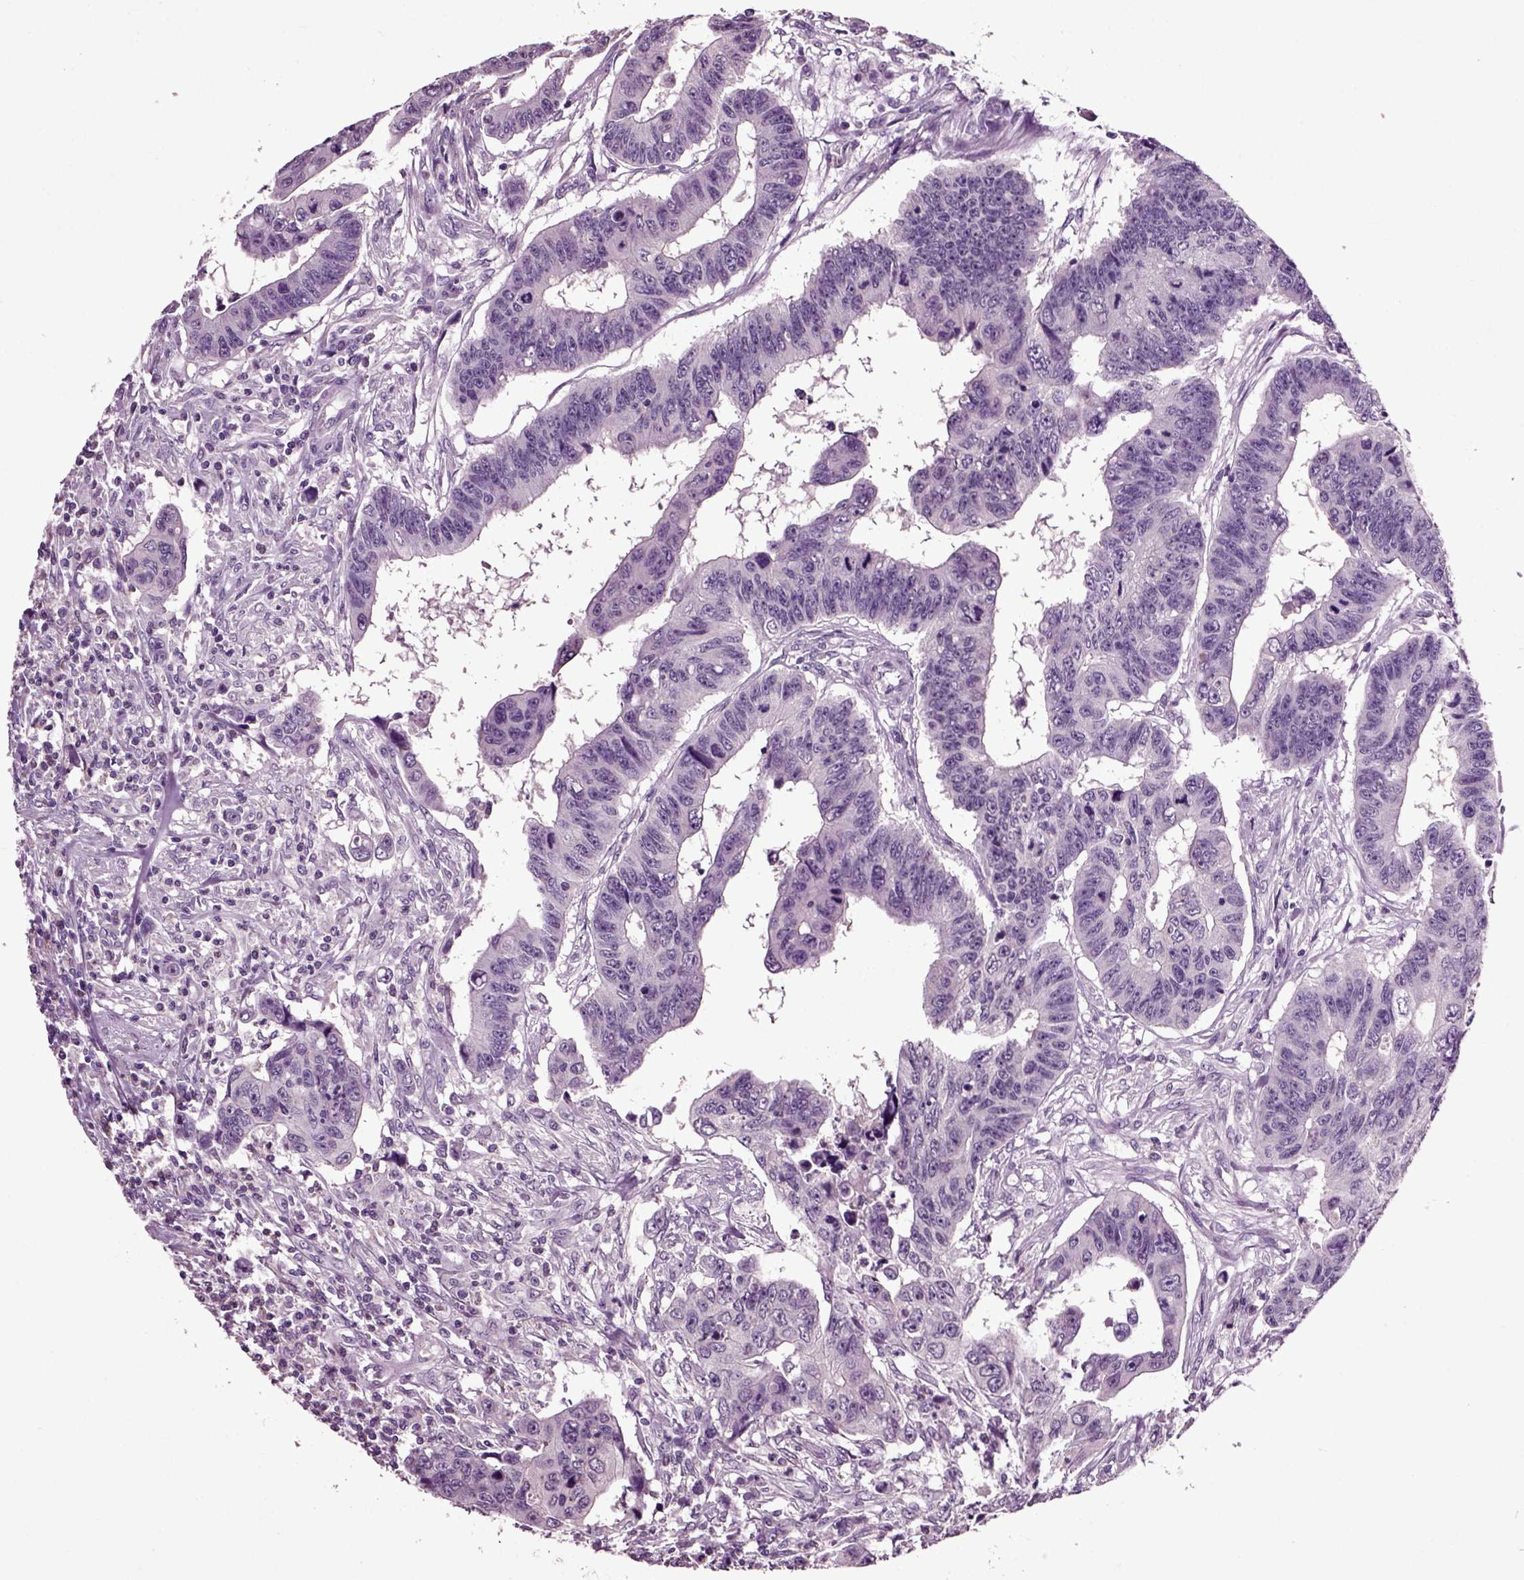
{"staining": {"intensity": "negative", "quantity": "none", "location": "none"}, "tissue": "colorectal cancer", "cell_type": "Tumor cells", "image_type": "cancer", "snomed": [{"axis": "morphology", "description": "Adenocarcinoma, NOS"}, {"axis": "topography", "description": "Rectum"}], "caption": "IHC of human colorectal cancer displays no positivity in tumor cells. The staining was performed using DAB (3,3'-diaminobenzidine) to visualize the protein expression in brown, while the nuclei were stained in blue with hematoxylin (Magnification: 20x).", "gene": "CRHR1", "patient": {"sex": "female", "age": 85}}